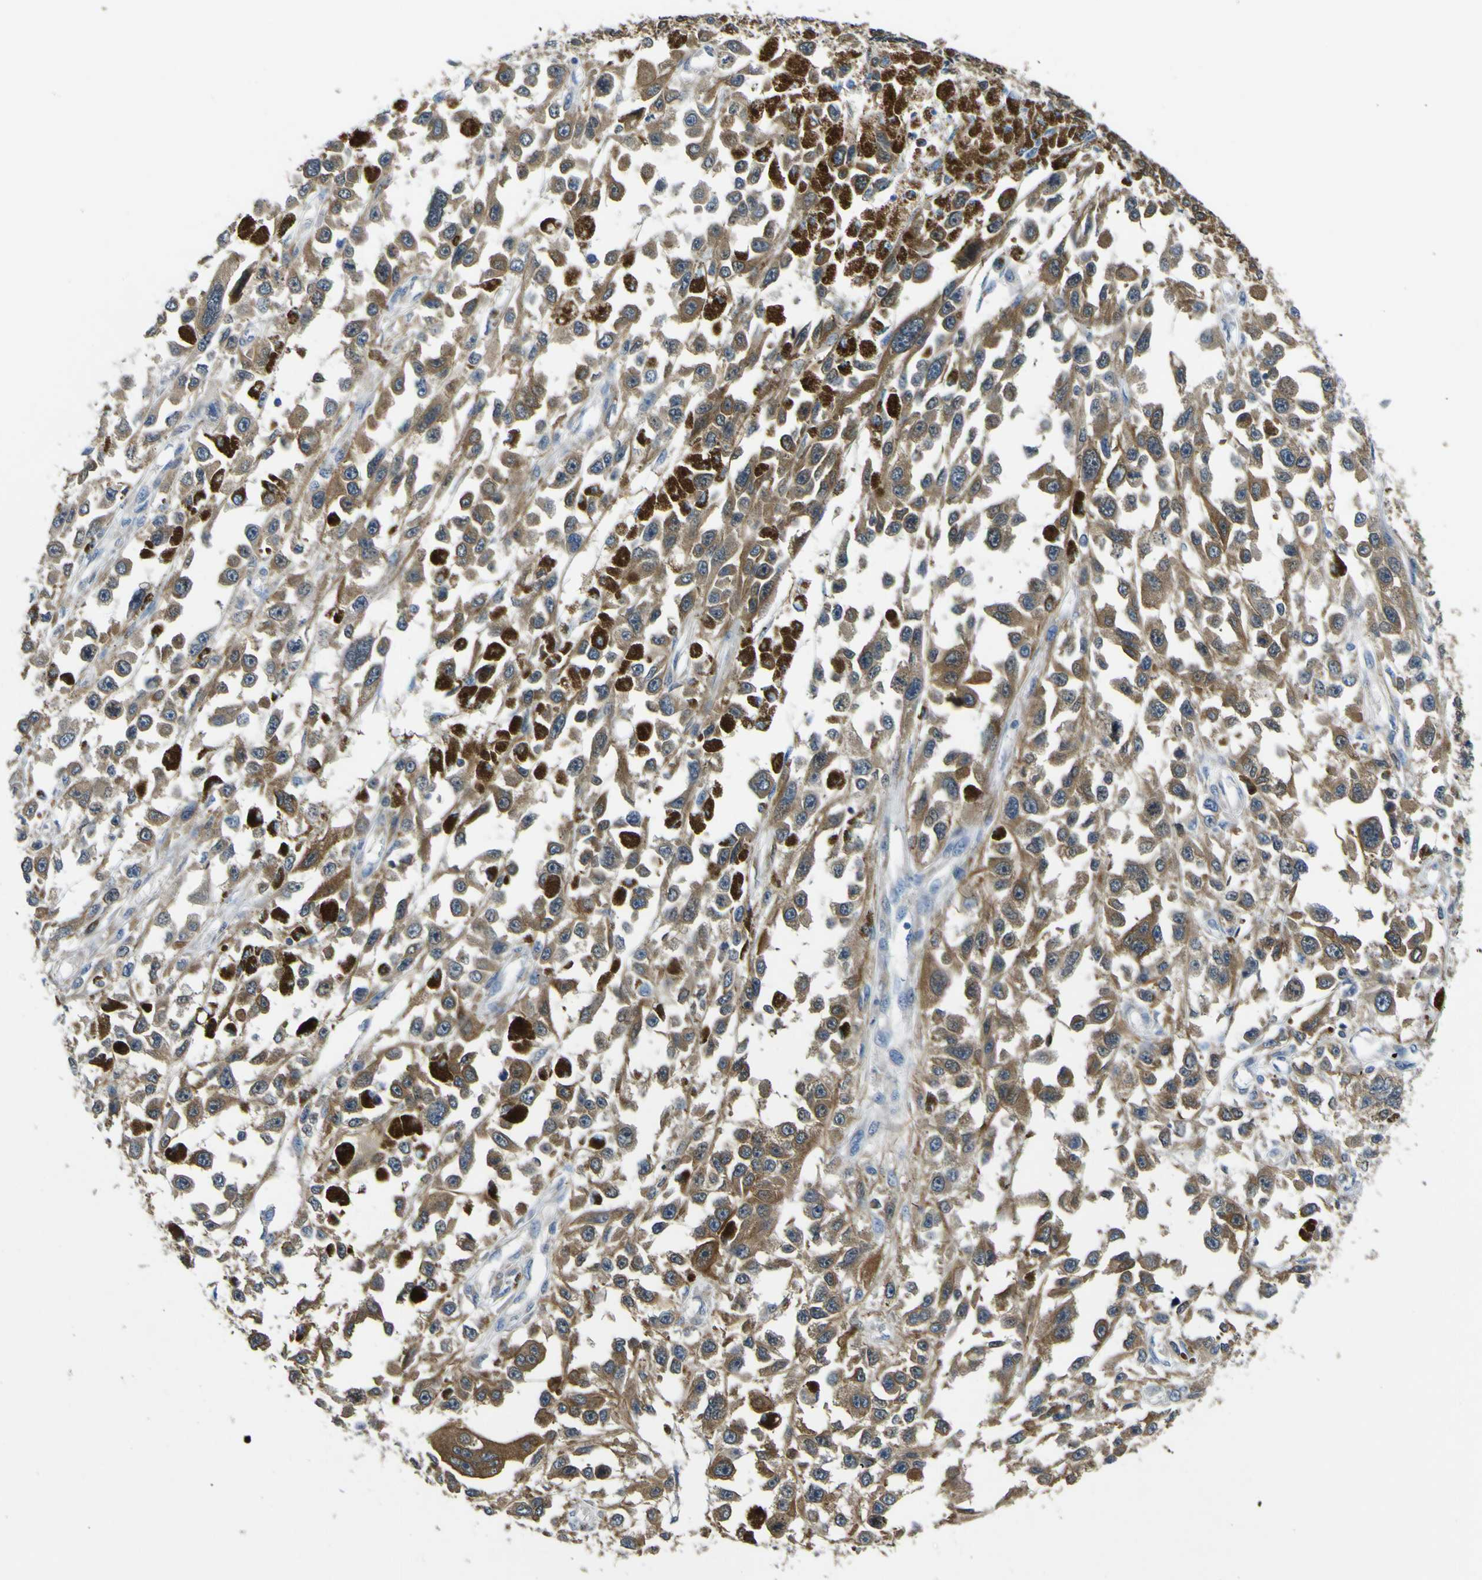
{"staining": {"intensity": "moderate", "quantity": ">75%", "location": "cytoplasmic/membranous"}, "tissue": "melanoma", "cell_type": "Tumor cells", "image_type": "cancer", "snomed": [{"axis": "morphology", "description": "Malignant melanoma, Metastatic site"}, {"axis": "topography", "description": "Lymph node"}], "caption": "This photomicrograph displays immunohistochemistry staining of malignant melanoma (metastatic site), with medium moderate cytoplasmic/membranous expression in about >75% of tumor cells.", "gene": "EML2", "patient": {"sex": "male", "age": 59}}